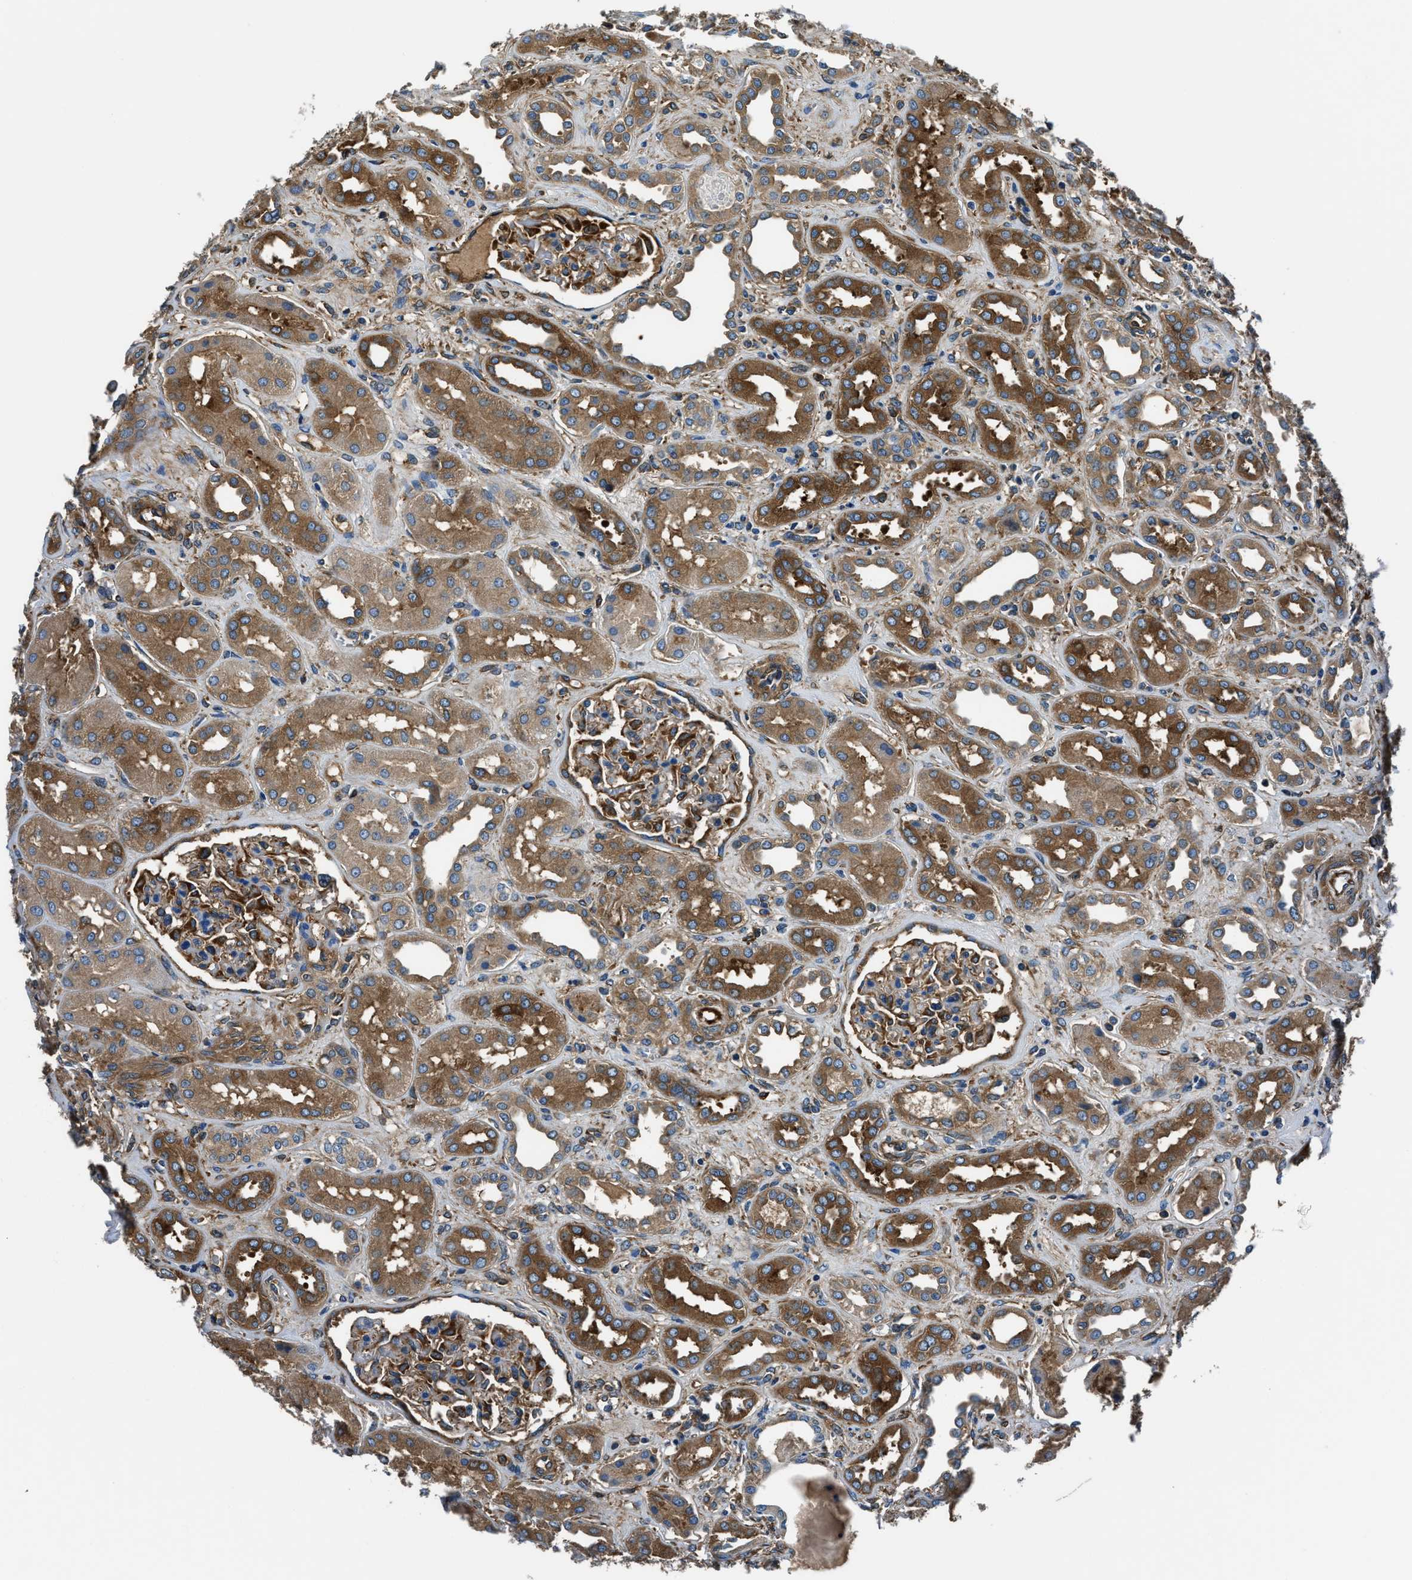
{"staining": {"intensity": "strong", "quantity": "25%-75%", "location": "cytoplasmic/membranous"}, "tissue": "kidney", "cell_type": "Cells in glomeruli", "image_type": "normal", "snomed": [{"axis": "morphology", "description": "Normal tissue, NOS"}, {"axis": "topography", "description": "Kidney"}], "caption": "The histopathology image reveals staining of benign kidney, revealing strong cytoplasmic/membranous protein positivity (brown color) within cells in glomeruli. Using DAB (3,3'-diaminobenzidine) (brown) and hematoxylin (blue) stains, captured at high magnification using brightfield microscopy.", "gene": "EEA1", "patient": {"sex": "male", "age": 59}}